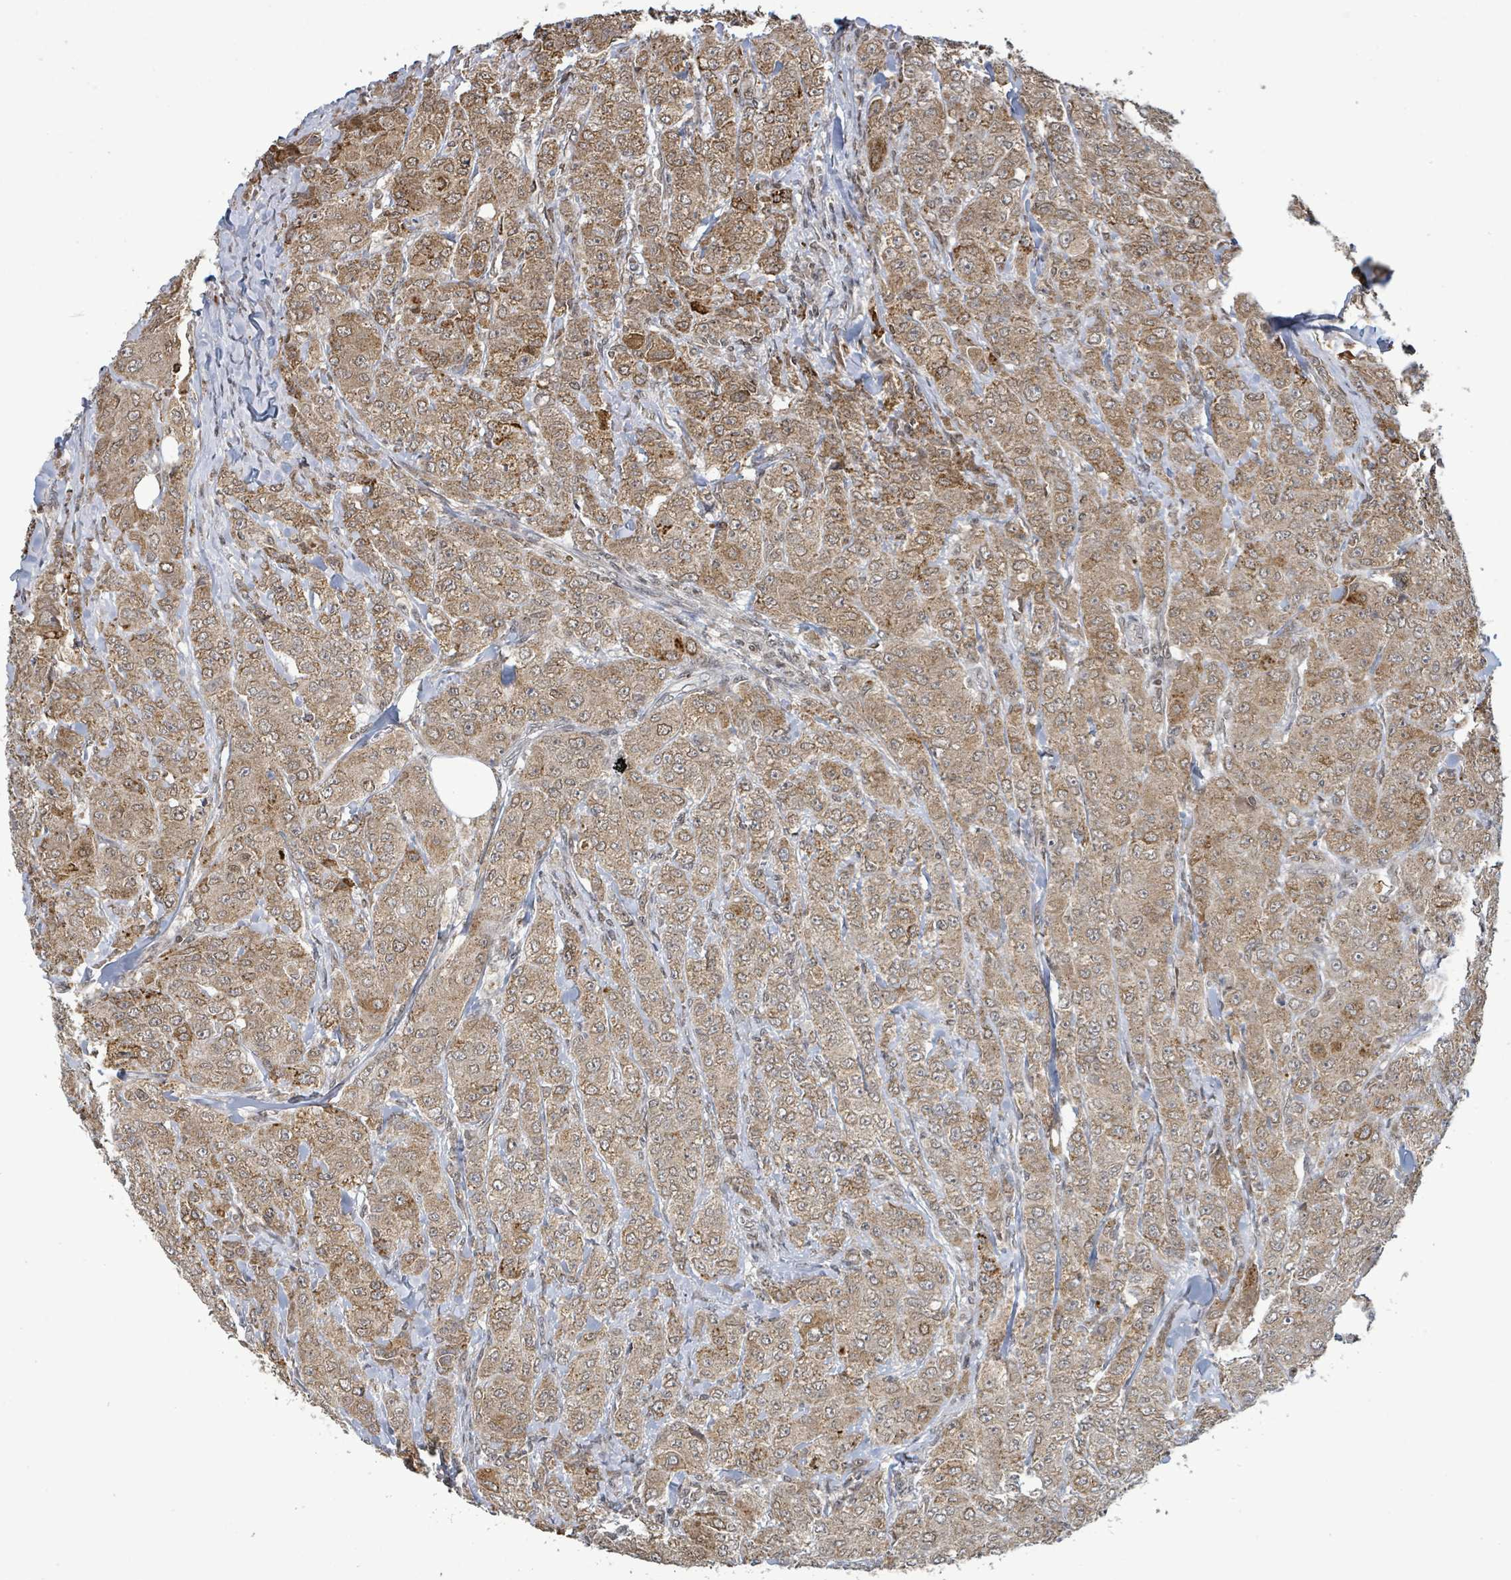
{"staining": {"intensity": "moderate", "quantity": ">75%", "location": "cytoplasmic/membranous,nuclear"}, "tissue": "breast cancer", "cell_type": "Tumor cells", "image_type": "cancer", "snomed": [{"axis": "morphology", "description": "Duct carcinoma"}, {"axis": "topography", "description": "Breast"}], "caption": "A medium amount of moderate cytoplasmic/membranous and nuclear positivity is identified in about >75% of tumor cells in breast cancer (intraductal carcinoma) tissue.", "gene": "SBF2", "patient": {"sex": "female", "age": 43}}